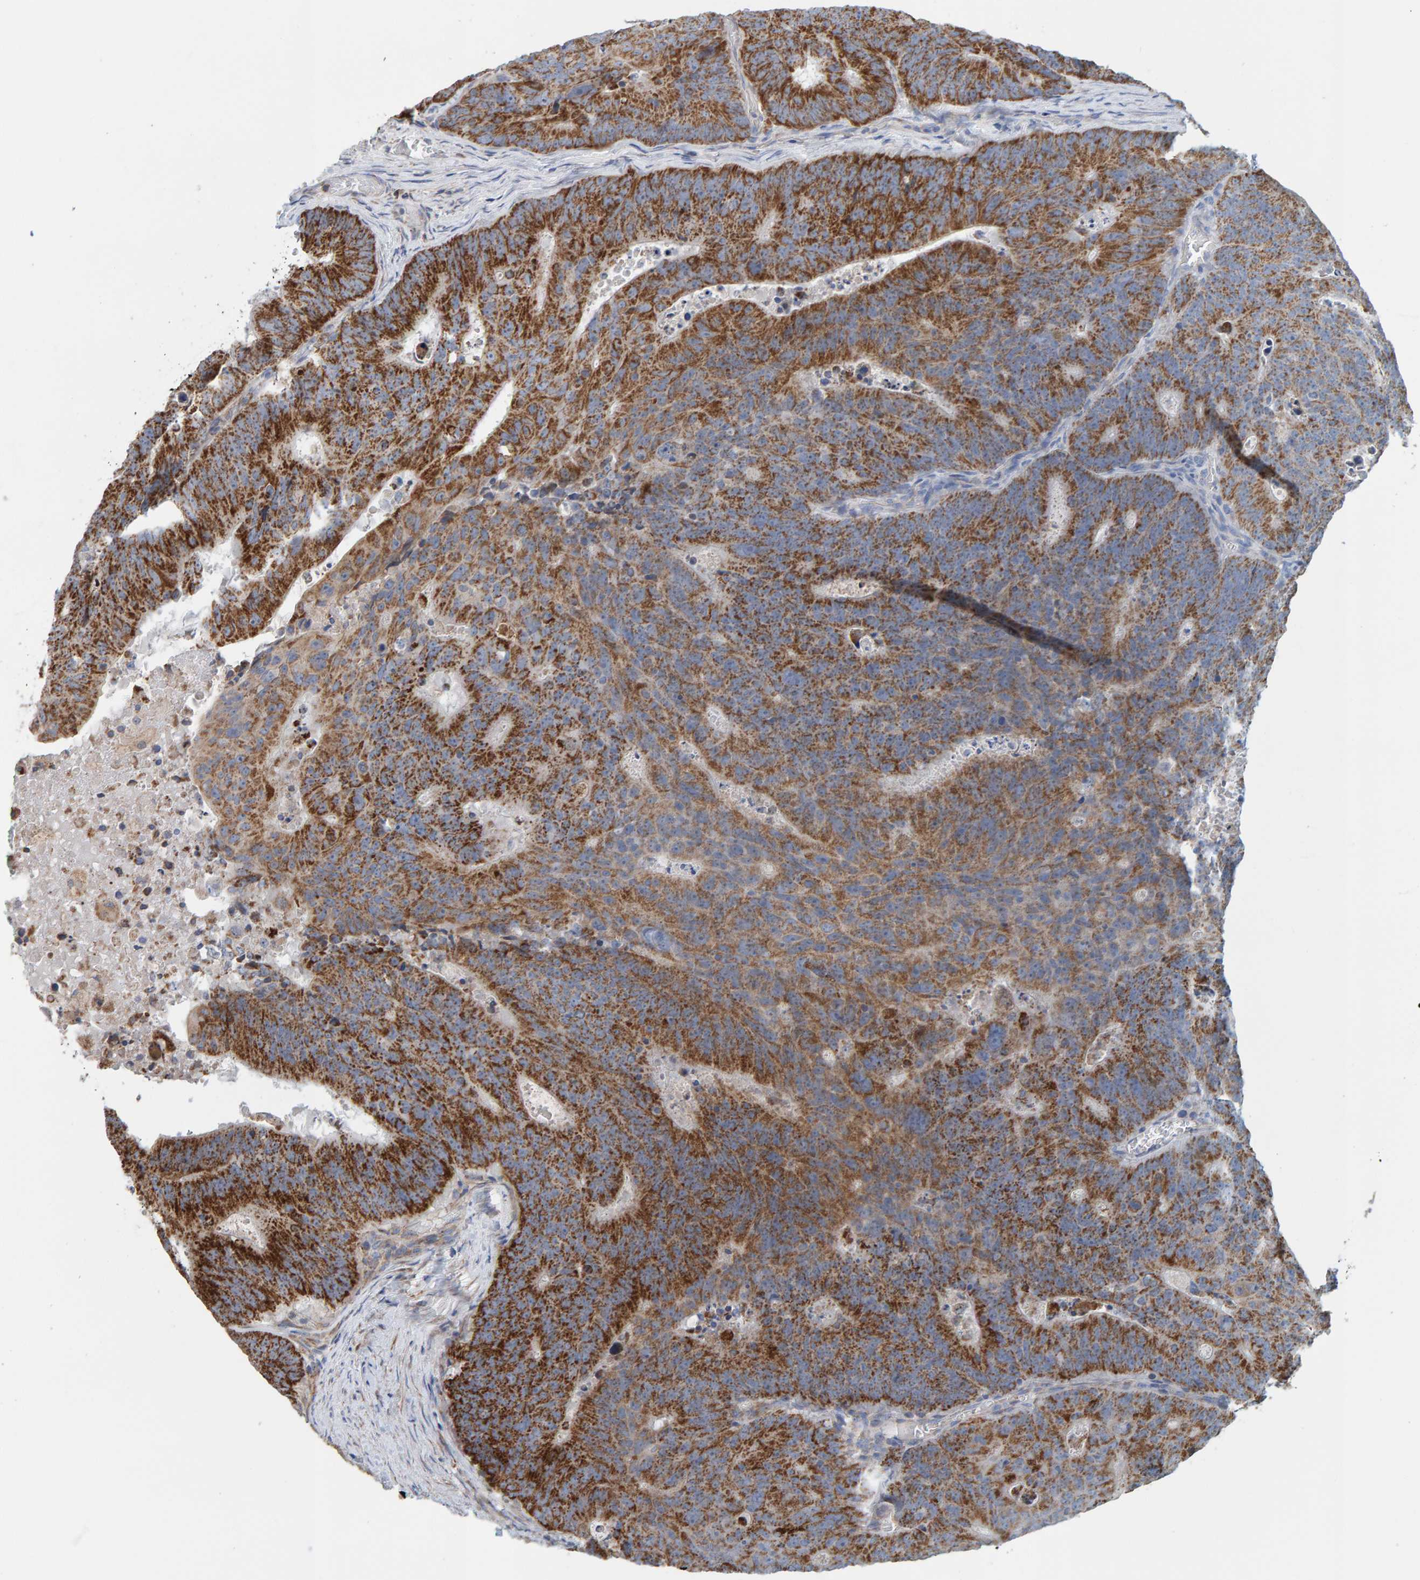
{"staining": {"intensity": "strong", "quantity": ">75%", "location": "cytoplasmic/membranous"}, "tissue": "colorectal cancer", "cell_type": "Tumor cells", "image_type": "cancer", "snomed": [{"axis": "morphology", "description": "Adenocarcinoma, NOS"}, {"axis": "topography", "description": "Colon"}], "caption": "IHC micrograph of human adenocarcinoma (colorectal) stained for a protein (brown), which displays high levels of strong cytoplasmic/membranous positivity in about >75% of tumor cells.", "gene": "MRPL45", "patient": {"sex": "male", "age": 87}}